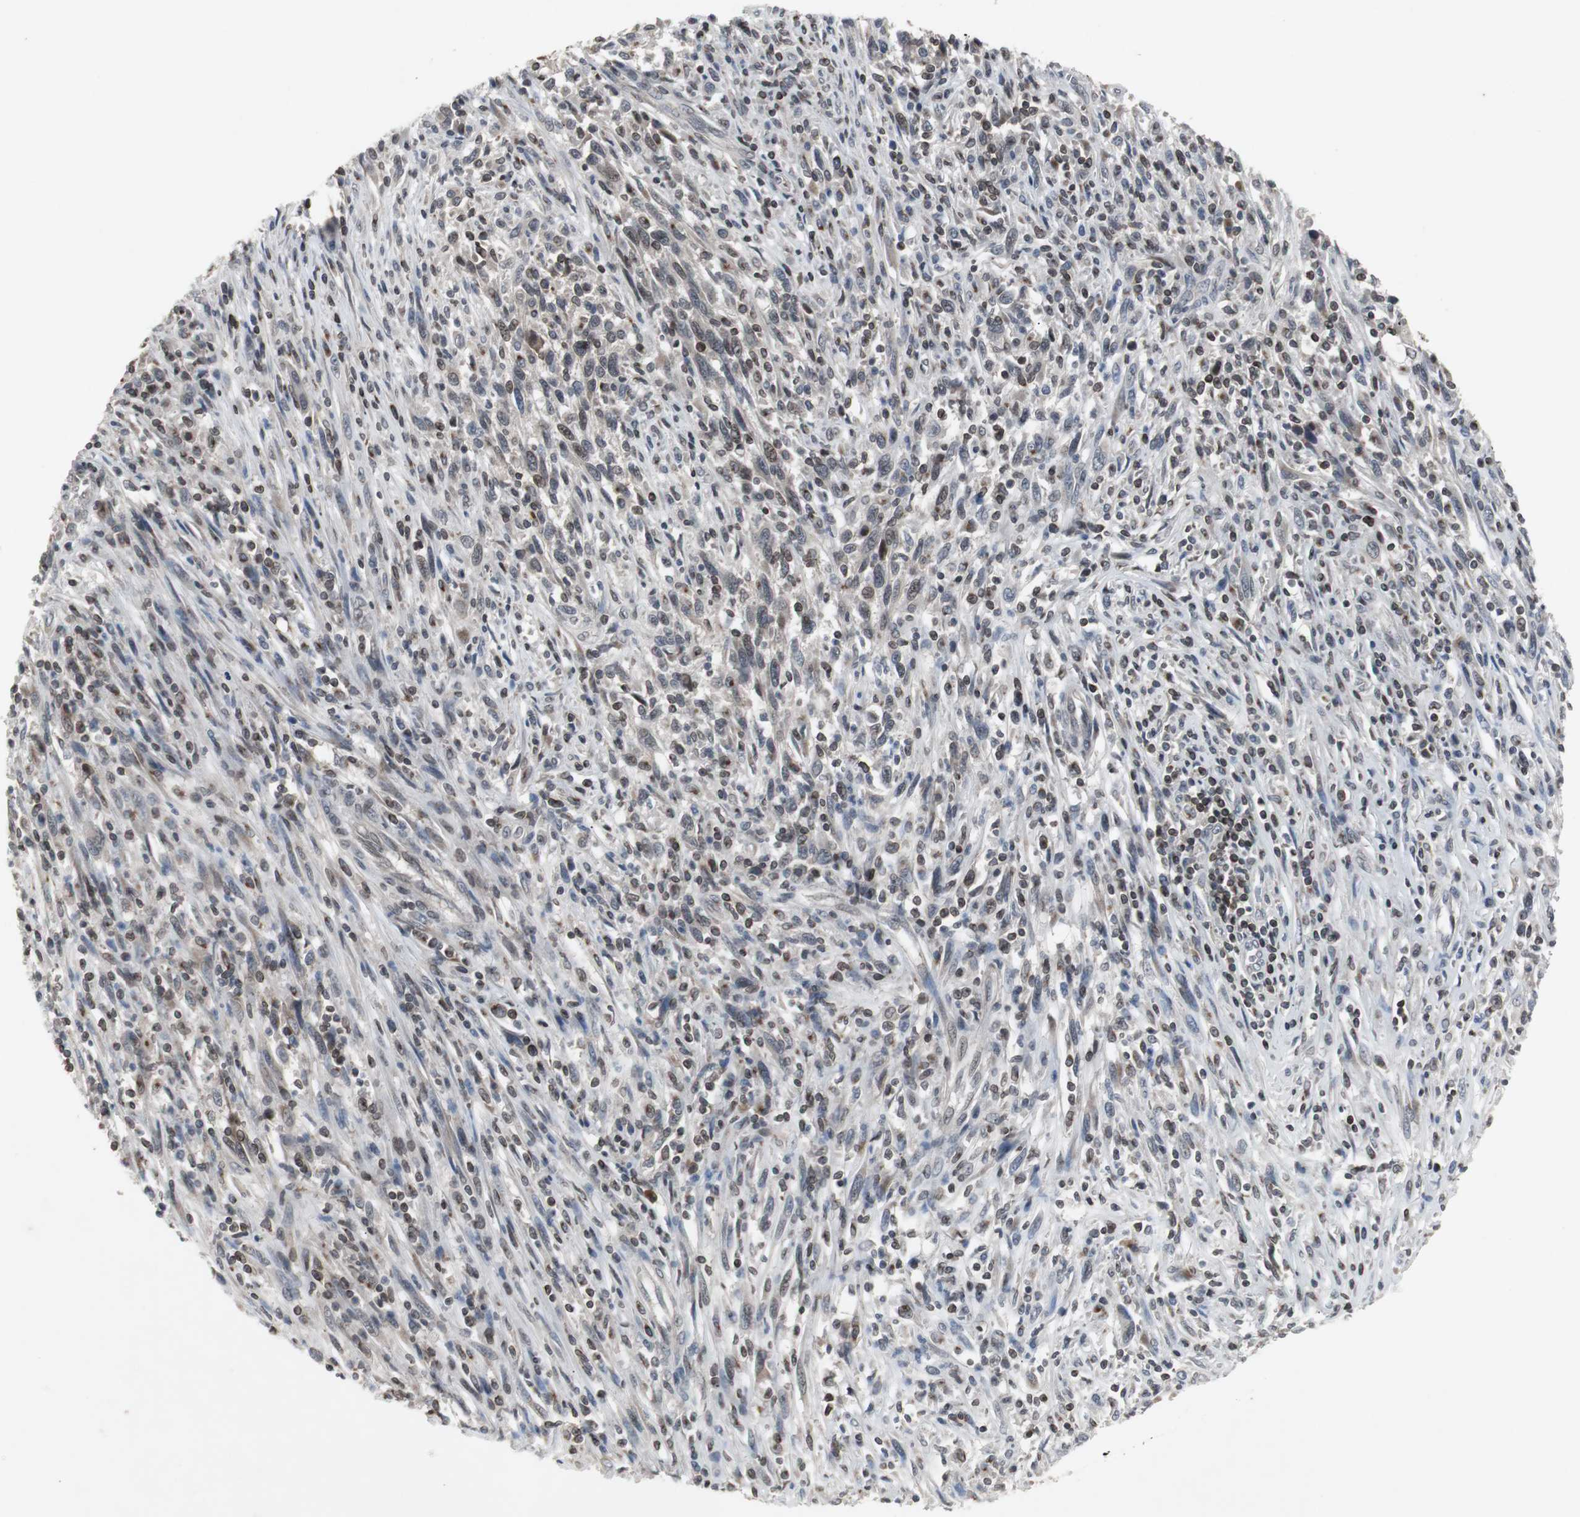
{"staining": {"intensity": "negative", "quantity": "none", "location": "none"}, "tissue": "melanoma", "cell_type": "Tumor cells", "image_type": "cancer", "snomed": [{"axis": "morphology", "description": "Malignant melanoma, Metastatic site"}, {"axis": "topography", "description": "Lymph node"}], "caption": "Human melanoma stained for a protein using IHC shows no positivity in tumor cells.", "gene": "ZNF396", "patient": {"sex": "male", "age": 61}}